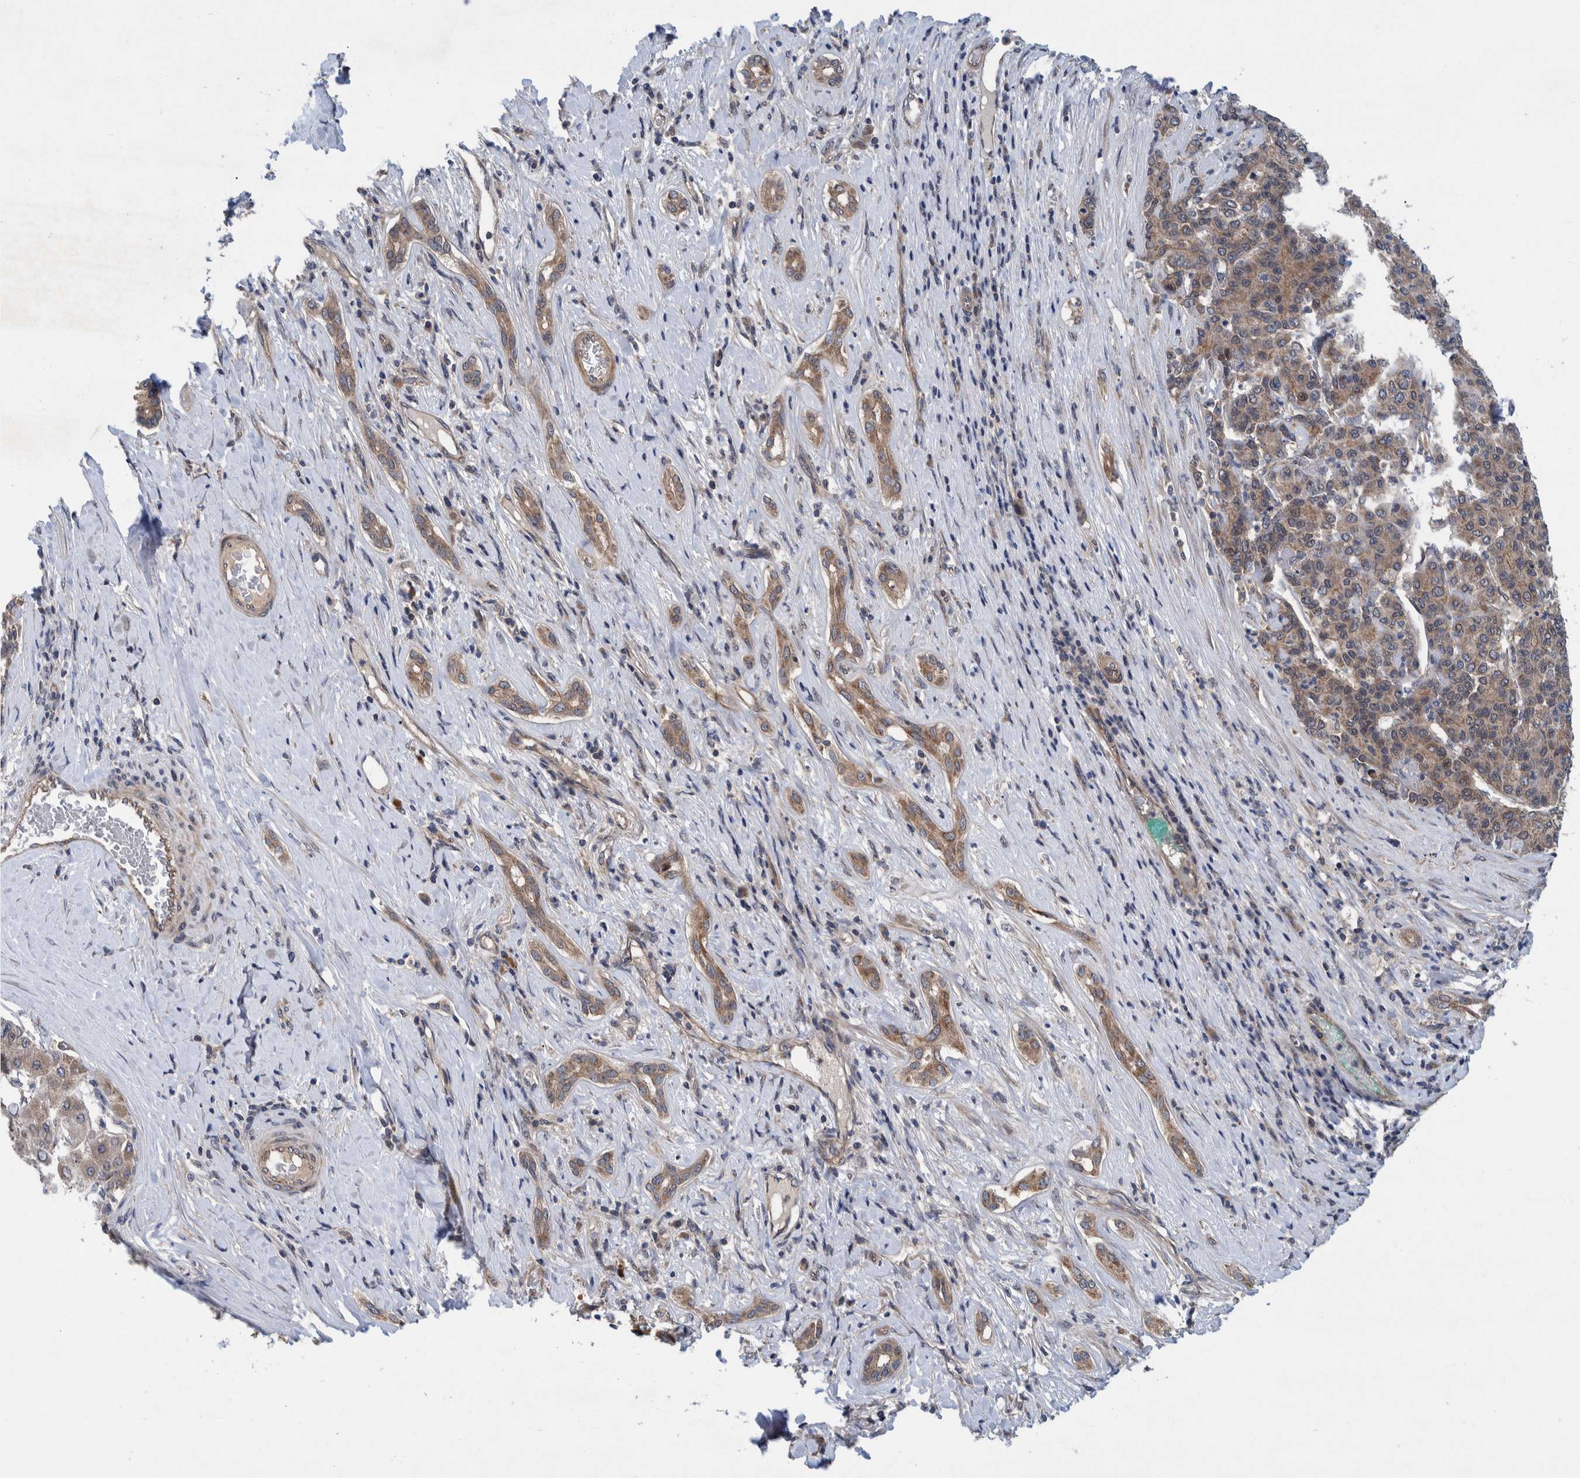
{"staining": {"intensity": "weak", "quantity": "25%-75%", "location": "cytoplasmic/membranous"}, "tissue": "liver cancer", "cell_type": "Tumor cells", "image_type": "cancer", "snomed": [{"axis": "morphology", "description": "Carcinoma, Hepatocellular, NOS"}, {"axis": "topography", "description": "Liver"}], "caption": "Immunohistochemistry (IHC) of liver hepatocellular carcinoma exhibits low levels of weak cytoplasmic/membranous expression in approximately 25%-75% of tumor cells.", "gene": "MRPS7", "patient": {"sex": "male", "age": 65}}